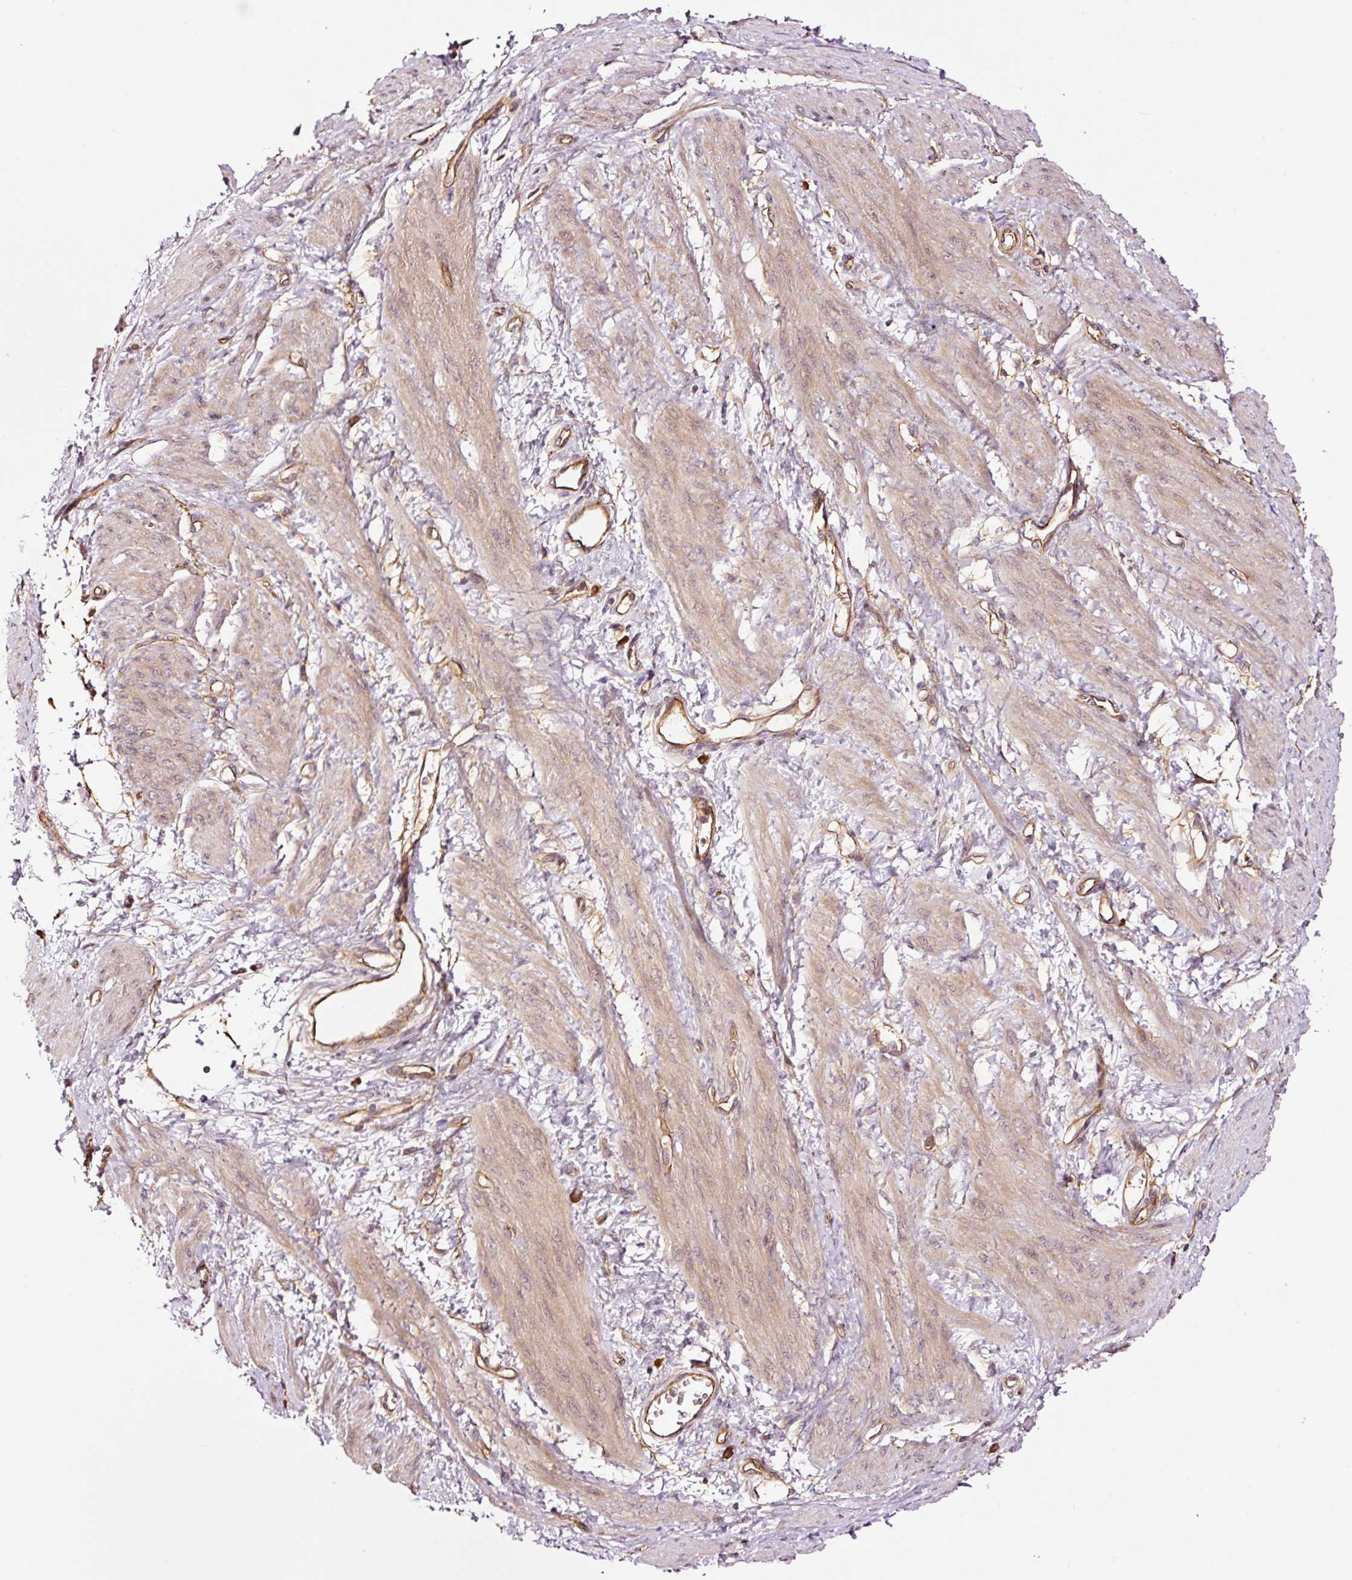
{"staining": {"intensity": "weak", "quantity": "<25%", "location": "cytoplasmic/membranous"}, "tissue": "smooth muscle", "cell_type": "Smooth muscle cells", "image_type": "normal", "snomed": [{"axis": "morphology", "description": "Normal tissue, NOS"}, {"axis": "topography", "description": "Smooth muscle"}, {"axis": "topography", "description": "Uterus"}], "caption": "Smooth muscle cells are negative for brown protein staining in unremarkable smooth muscle. (DAB (3,3'-diaminobenzidine) immunohistochemistry with hematoxylin counter stain).", "gene": "METAP1", "patient": {"sex": "female", "age": 39}}